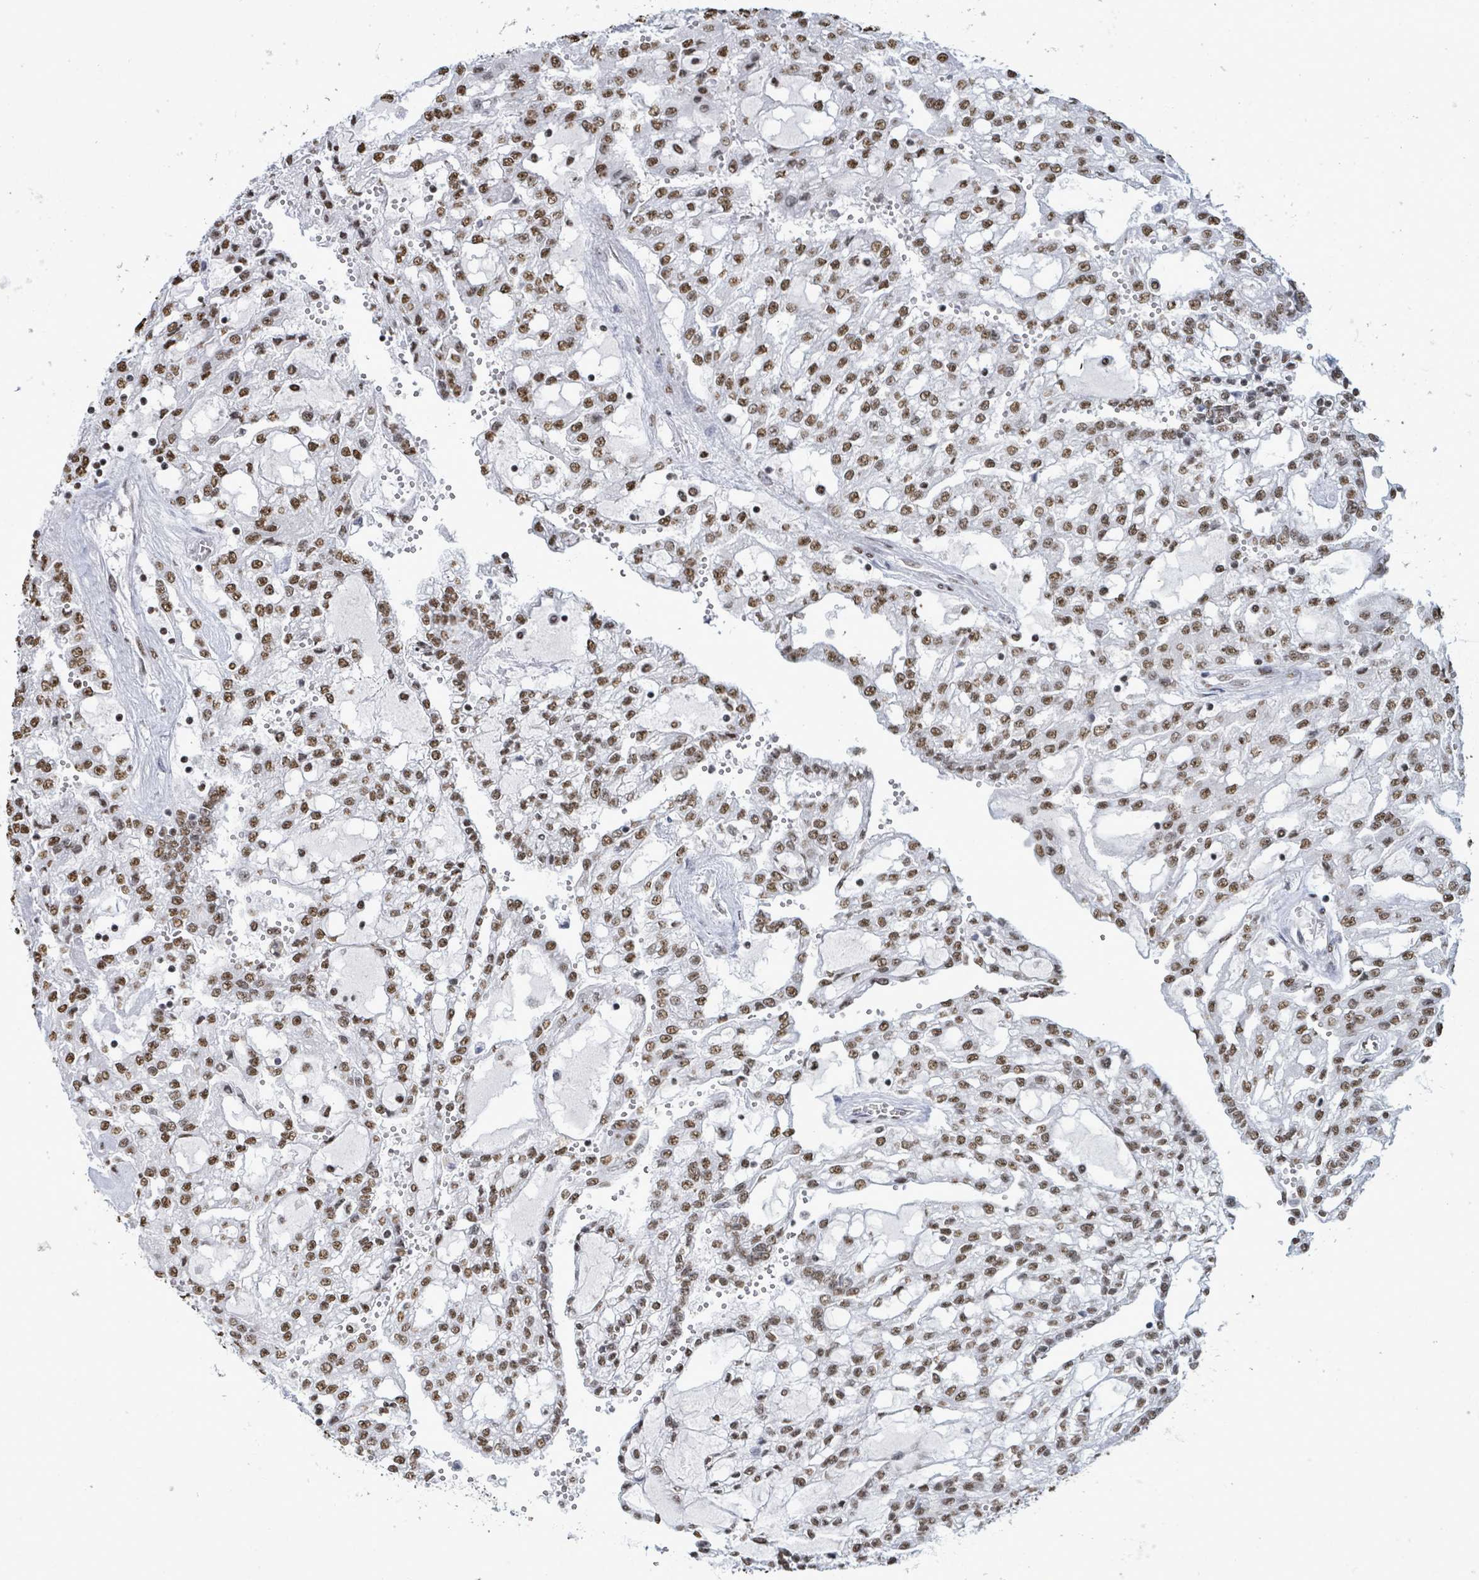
{"staining": {"intensity": "moderate", "quantity": ">75%", "location": "nuclear"}, "tissue": "renal cancer", "cell_type": "Tumor cells", "image_type": "cancer", "snomed": [{"axis": "morphology", "description": "Adenocarcinoma, NOS"}, {"axis": "topography", "description": "Kidney"}], "caption": "Immunohistochemistry (IHC) of human adenocarcinoma (renal) demonstrates medium levels of moderate nuclear staining in about >75% of tumor cells. The staining is performed using DAB (3,3'-diaminobenzidine) brown chromogen to label protein expression. The nuclei are counter-stained blue using hematoxylin.", "gene": "SAMD14", "patient": {"sex": "male", "age": 63}}